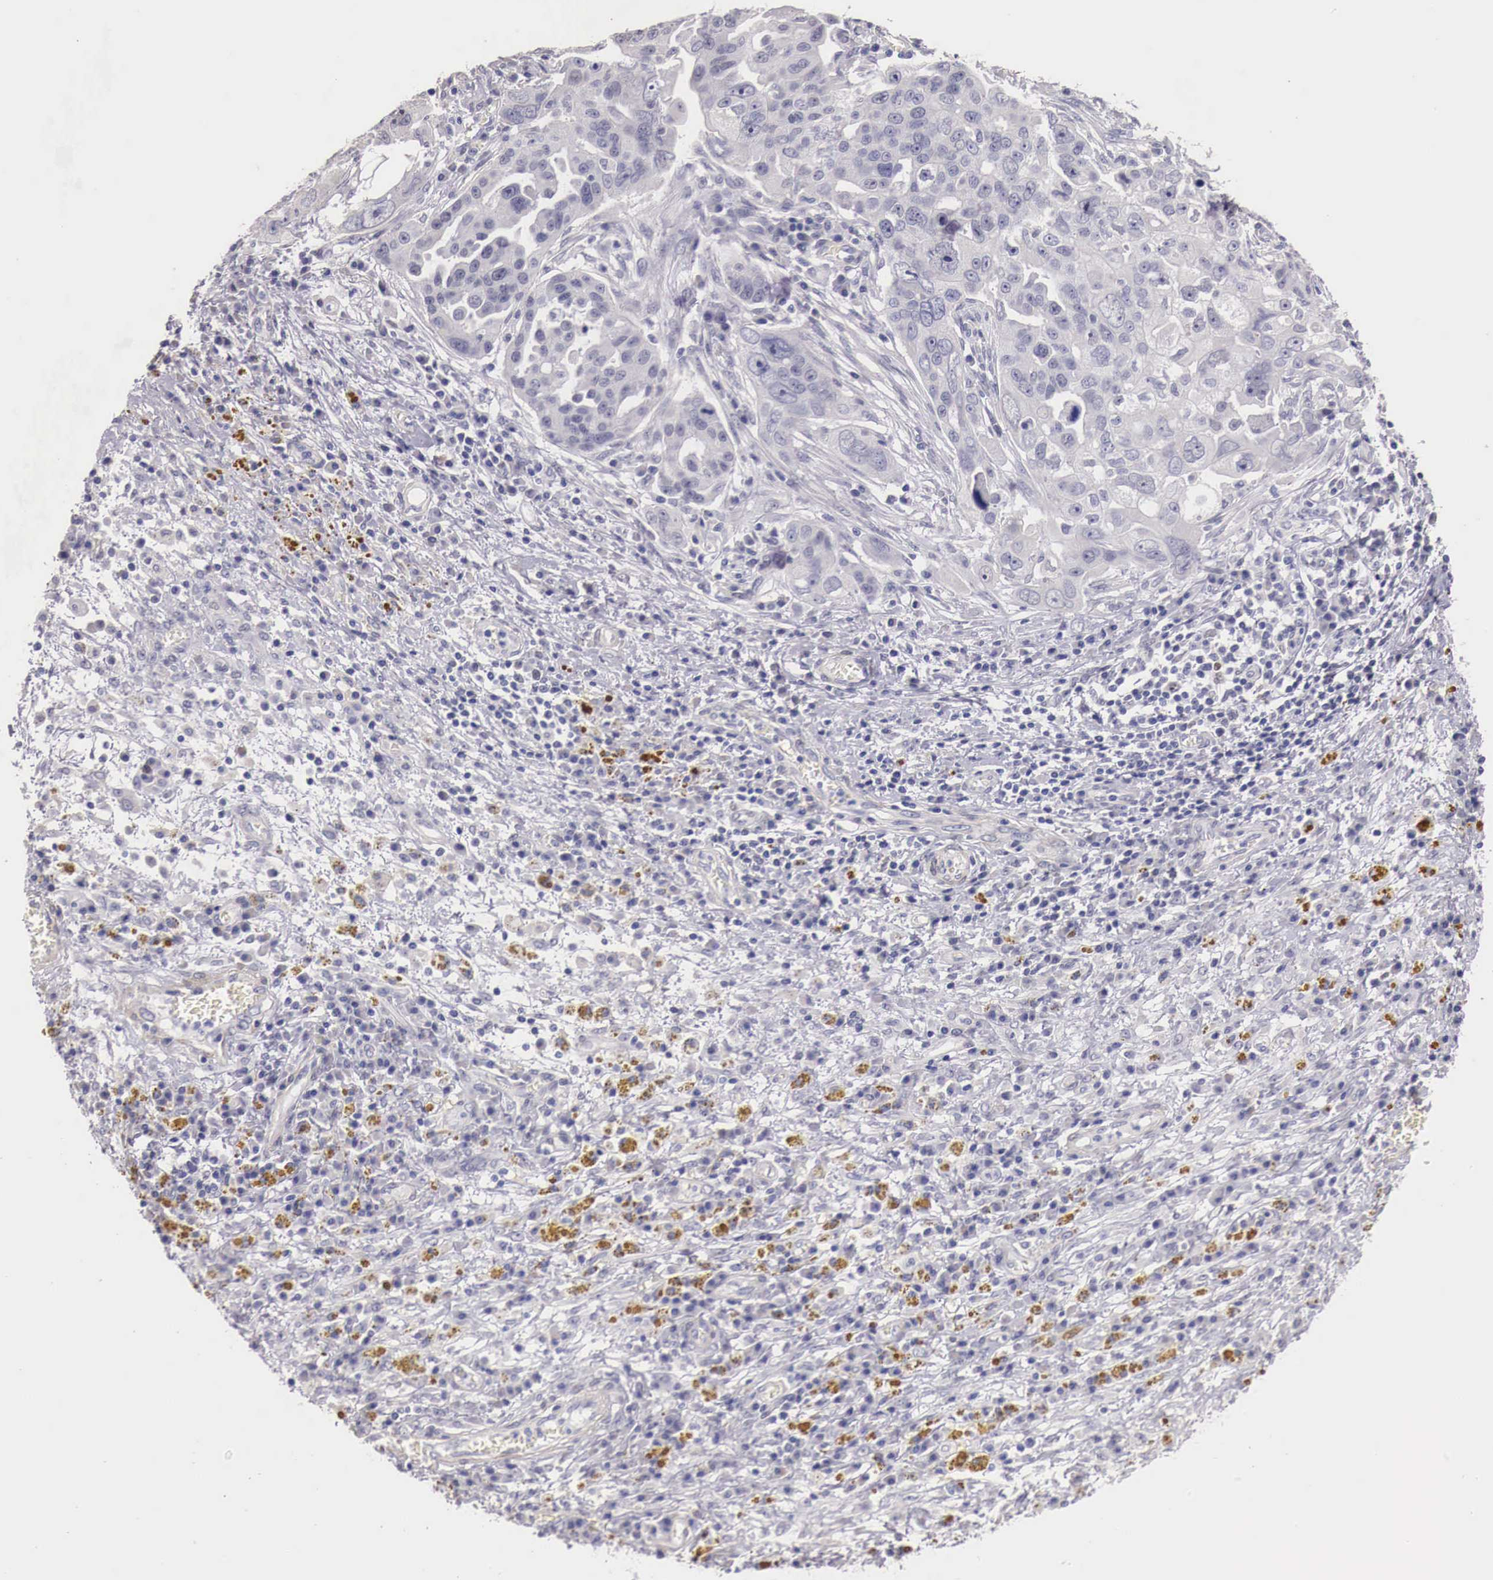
{"staining": {"intensity": "negative", "quantity": "none", "location": "none"}, "tissue": "ovarian cancer", "cell_type": "Tumor cells", "image_type": "cancer", "snomed": [{"axis": "morphology", "description": "Carcinoma, endometroid"}, {"axis": "topography", "description": "Ovary"}], "caption": "Immunohistochemistry (IHC) image of neoplastic tissue: ovarian cancer (endometroid carcinoma) stained with DAB (3,3'-diaminobenzidine) demonstrates no significant protein staining in tumor cells.", "gene": "ENOX2", "patient": {"sex": "female", "age": 75}}